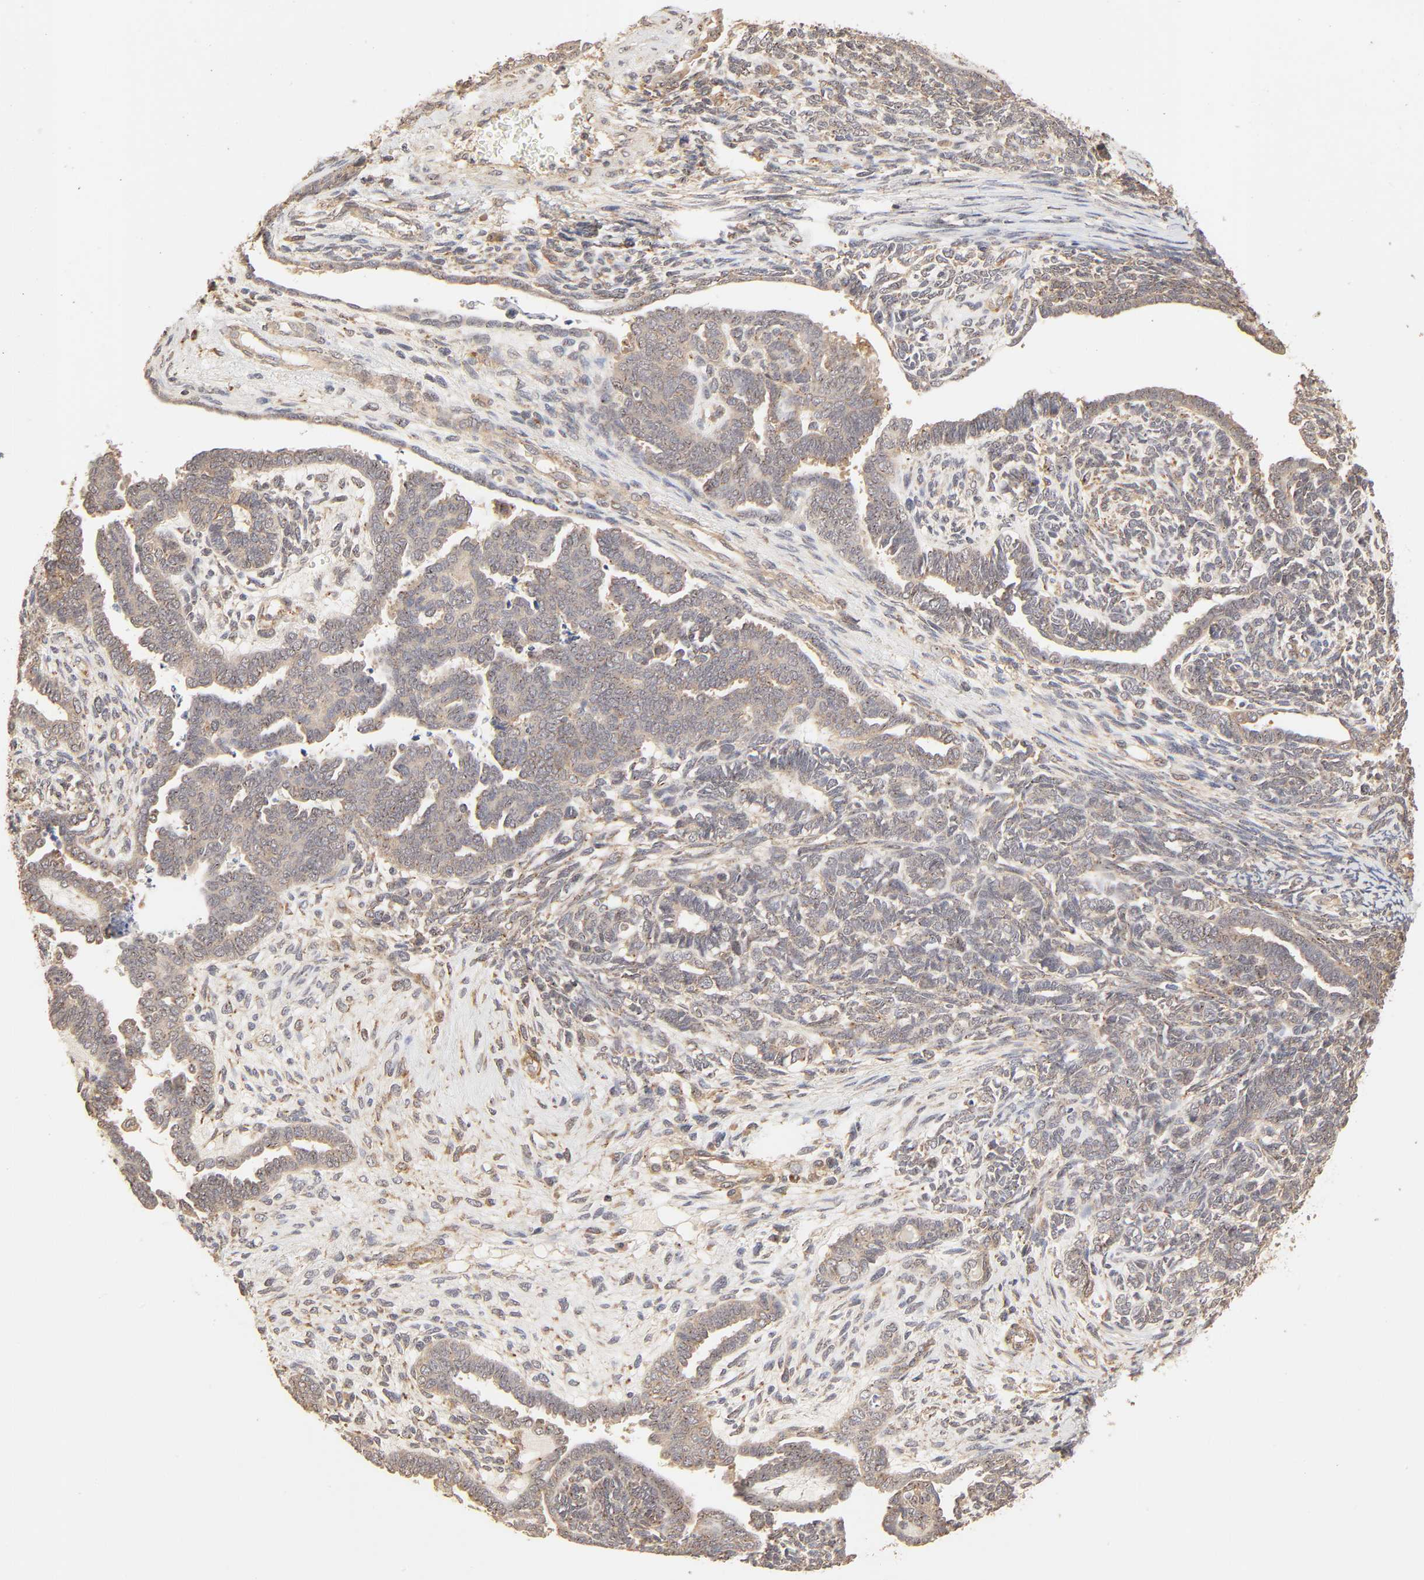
{"staining": {"intensity": "moderate", "quantity": "25%-75%", "location": "cytoplasmic/membranous"}, "tissue": "endometrial cancer", "cell_type": "Tumor cells", "image_type": "cancer", "snomed": [{"axis": "morphology", "description": "Neoplasm, malignant, NOS"}, {"axis": "topography", "description": "Endometrium"}], "caption": "Malignant neoplasm (endometrial) tissue demonstrates moderate cytoplasmic/membranous expression in approximately 25%-75% of tumor cells", "gene": "EPS8", "patient": {"sex": "female", "age": 74}}